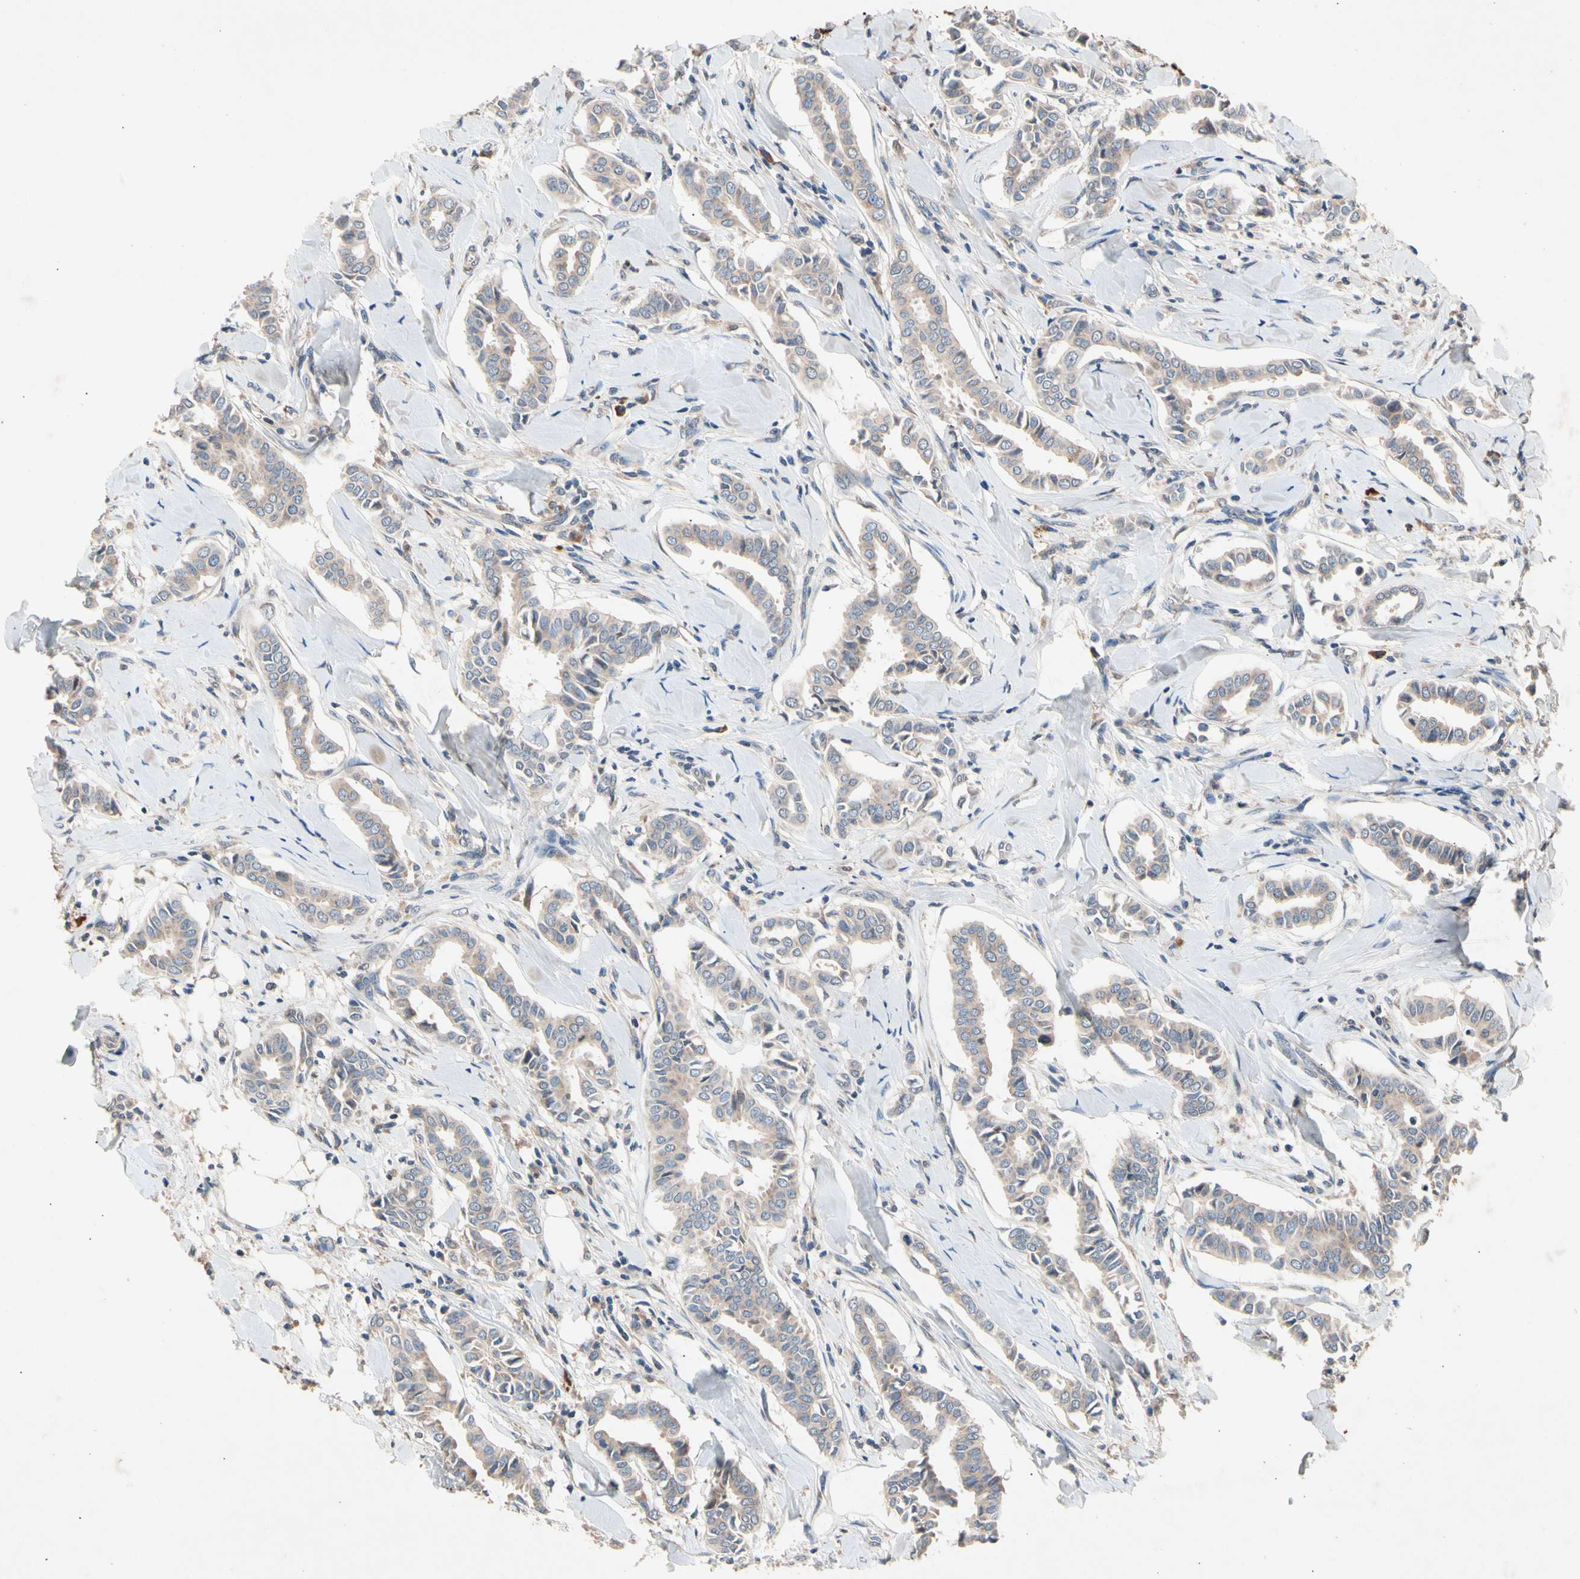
{"staining": {"intensity": "weak", "quantity": ">75%", "location": "cytoplasmic/membranous"}, "tissue": "head and neck cancer", "cell_type": "Tumor cells", "image_type": "cancer", "snomed": [{"axis": "morphology", "description": "Adenocarcinoma, NOS"}, {"axis": "topography", "description": "Salivary gland"}, {"axis": "topography", "description": "Head-Neck"}], "caption": "Immunohistochemical staining of adenocarcinoma (head and neck) demonstrates low levels of weak cytoplasmic/membranous protein expression in approximately >75% of tumor cells.", "gene": "PRDX4", "patient": {"sex": "female", "age": 59}}